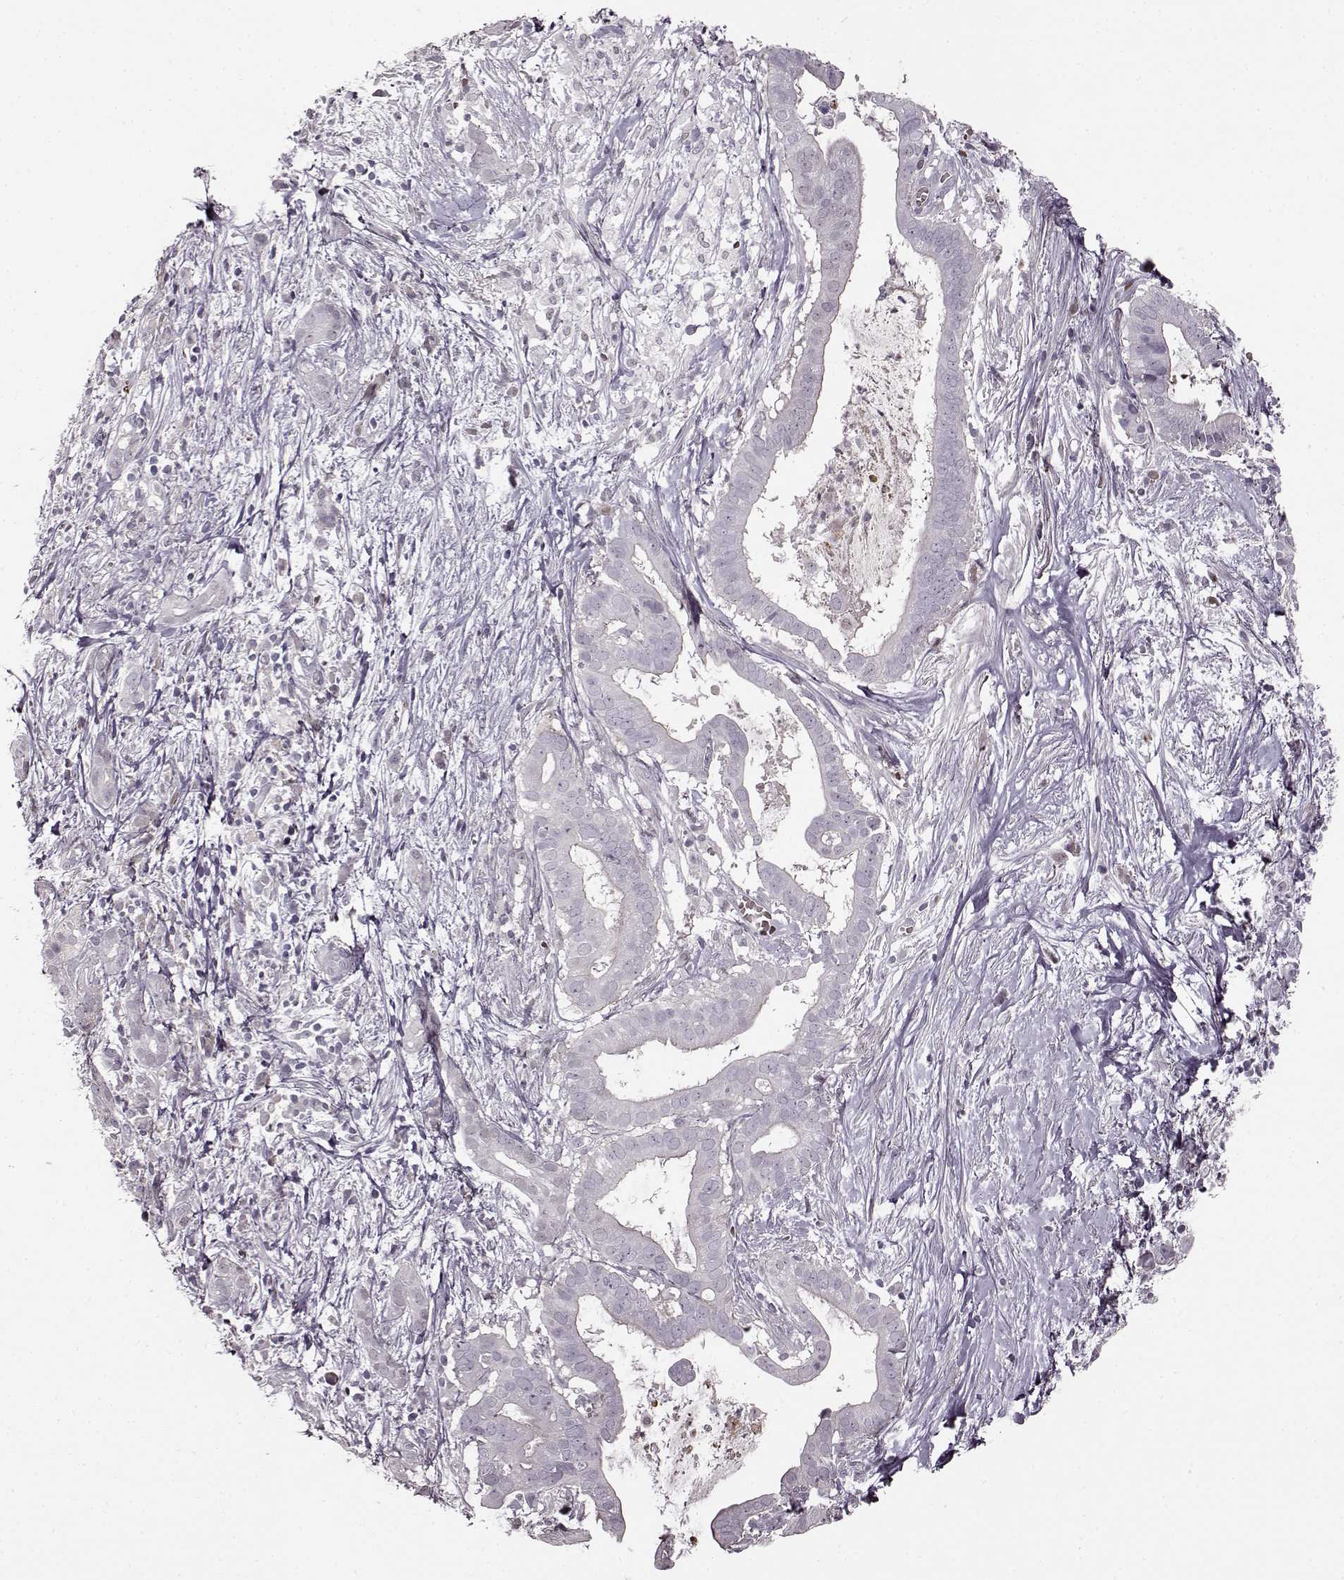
{"staining": {"intensity": "negative", "quantity": "none", "location": "none"}, "tissue": "pancreatic cancer", "cell_type": "Tumor cells", "image_type": "cancer", "snomed": [{"axis": "morphology", "description": "Adenocarcinoma, NOS"}, {"axis": "topography", "description": "Pancreas"}], "caption": "Pancreatic cancer (adenocarcinoma) was stained to show a protein in brown. There is no significant staining in tumor cells.", "gene": "CNGA3", "patient": {"sex": "male", "age": 61}}